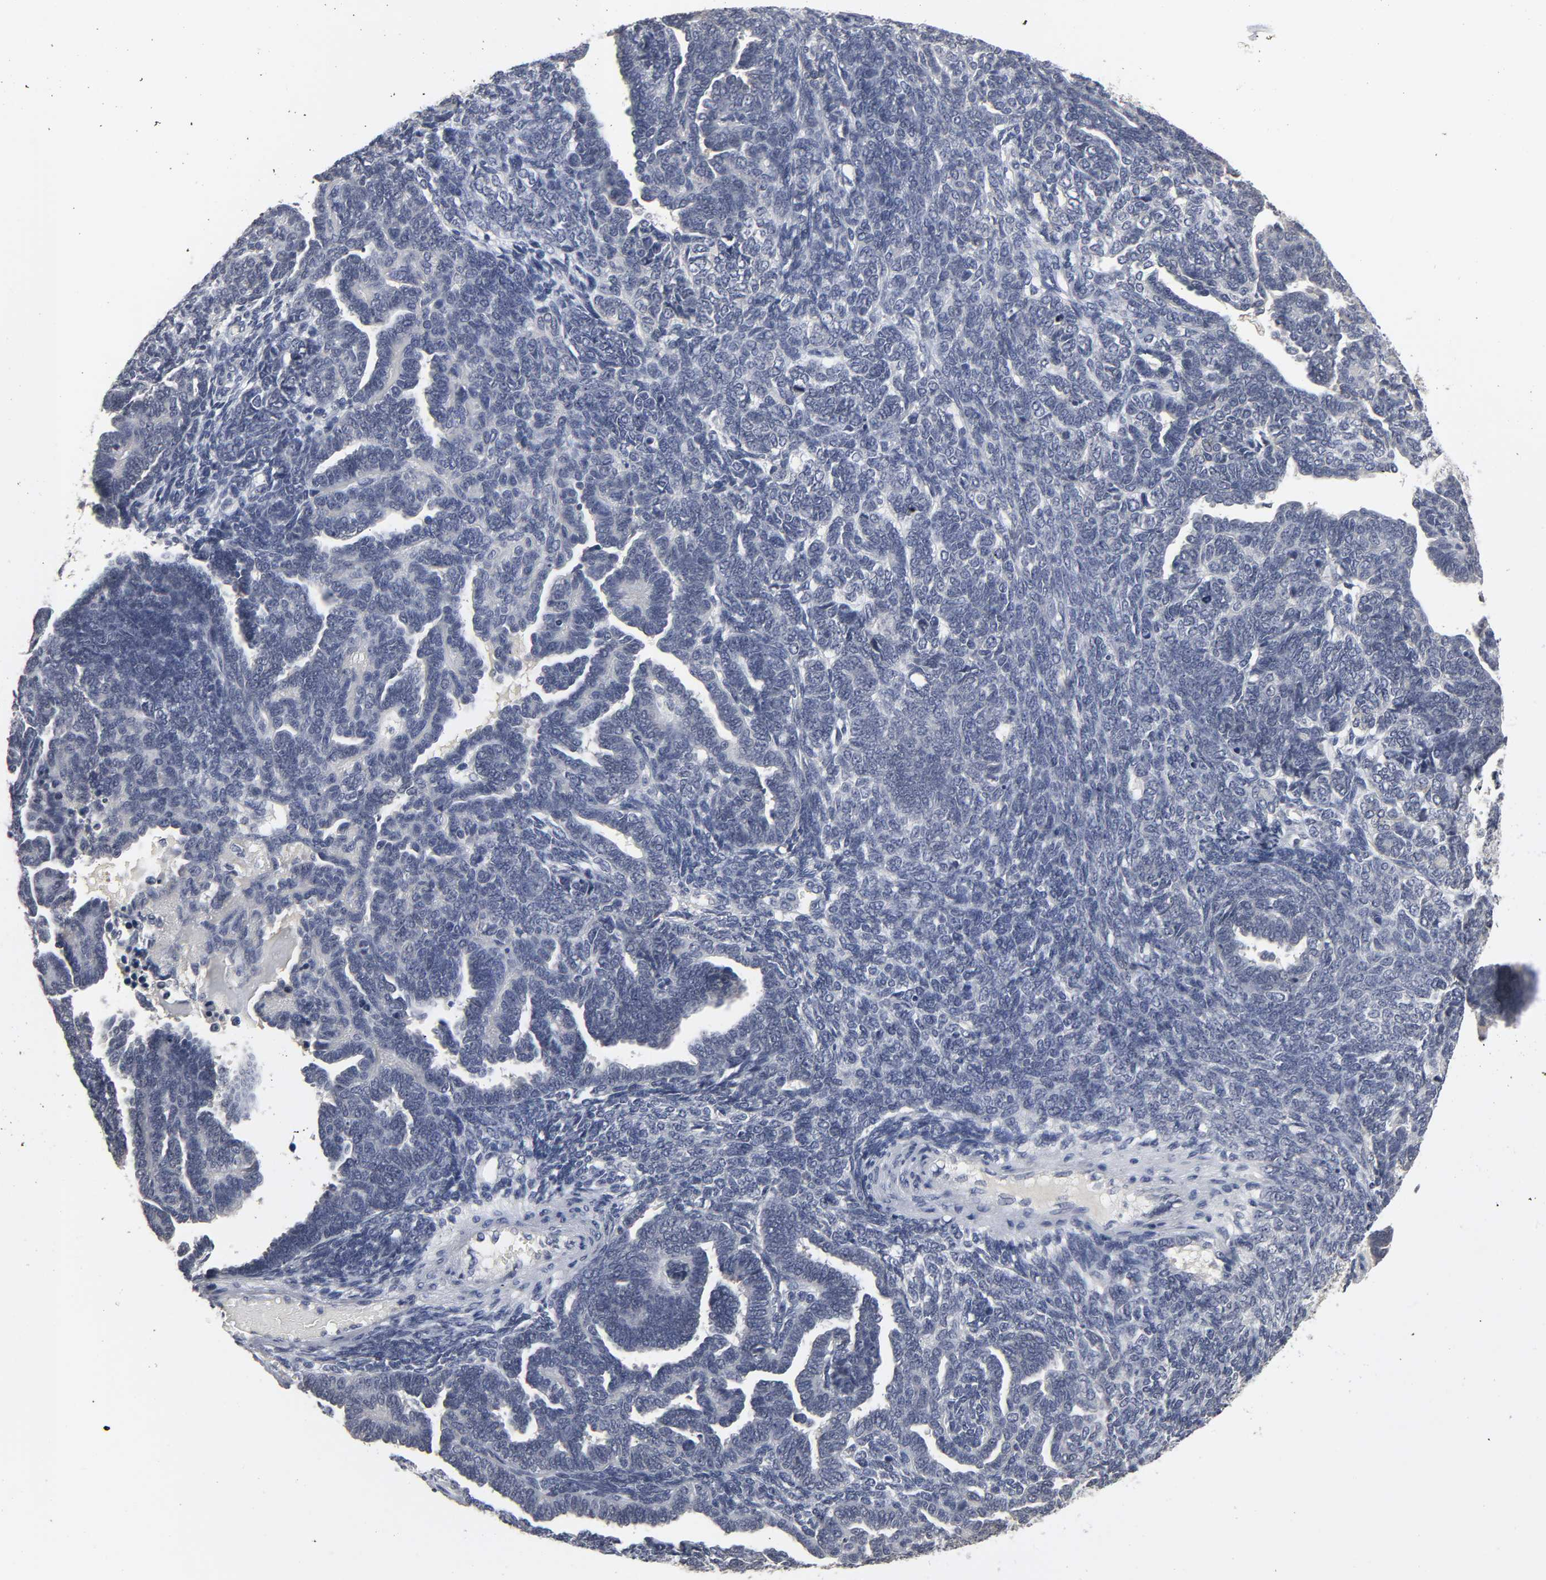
{"staining": {"intensity": "negative", "quantity": "none", "location": "none"}, "tissue": "endometrial cancer", "cell_type": "Tumor cells", "image_type": "cancer", "snomed": [{"axis": "morphology", "description": "Neoplasm, malignant, NOS"}, {"axis": "topography", "description": "Endometrium"}], "caption": "Immunohistochemical staining of endometrial cancer (malignant neoplasm) displays no significant positivity in tumor cells.", "gene": "TCAP", "patient": {"sex": "female", "age": 74}}